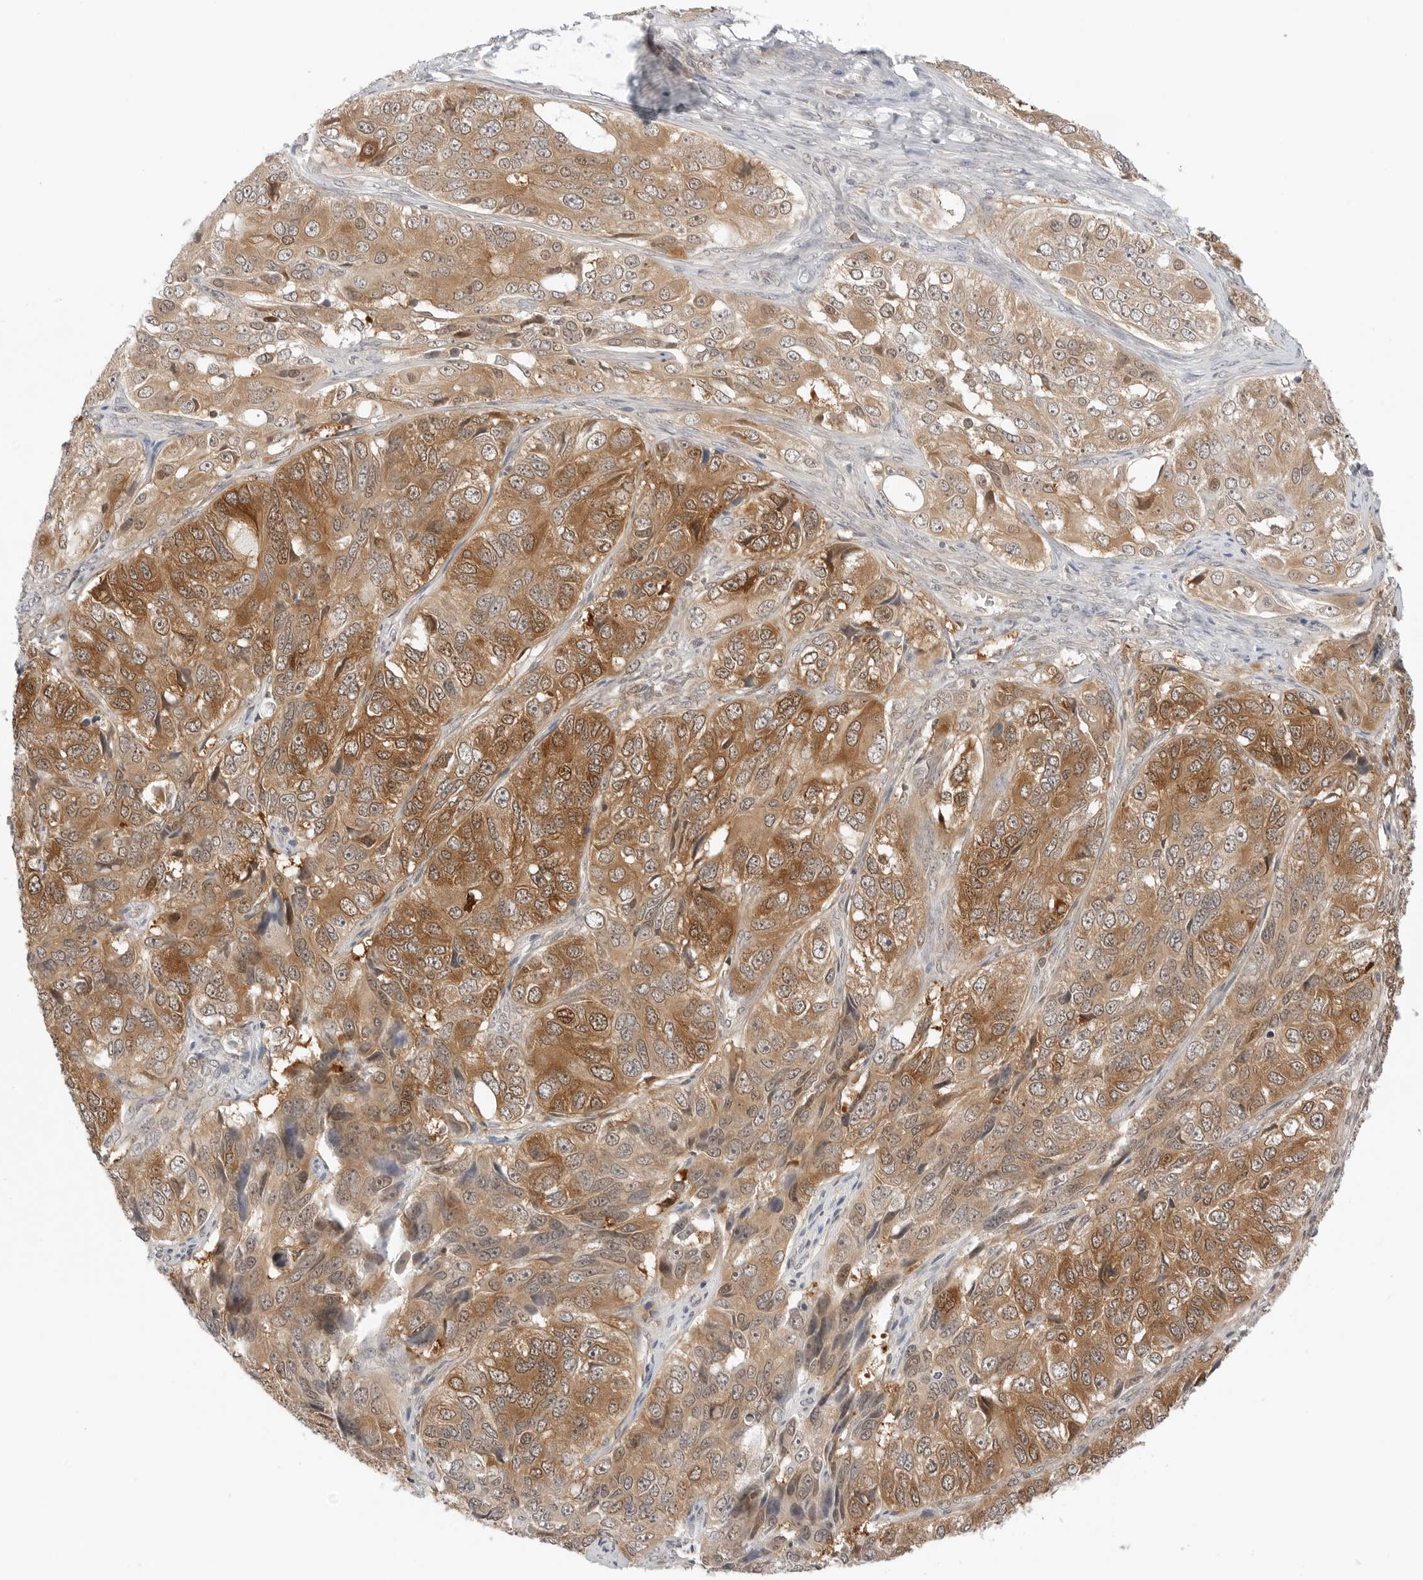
{"staining": {"intensity": "strong", "quantity": ">75%", "location": "cytoplasmic/membranous"}, "tissue": "ovarian cancer", "cell_type": "Tumor cells", "image_type": "cancer", "snomed": [{"axis": "morphology", "description": "Carcinoma, endometroid"}, {"axis": "topography", "description": "Ovary"}], "caption": "Strong cytoplasmic/membranous positivity is appreciated in approximately >75% of tumor cells in ovarian cancer (endometroid carcinoma). The staining is performed using DAB brown chromogen to label protein expression. The nuclei are counter-stained blue using hematoxylin.", "gene": "NUDC", "patient": {"sex": "female", "age": 51}}